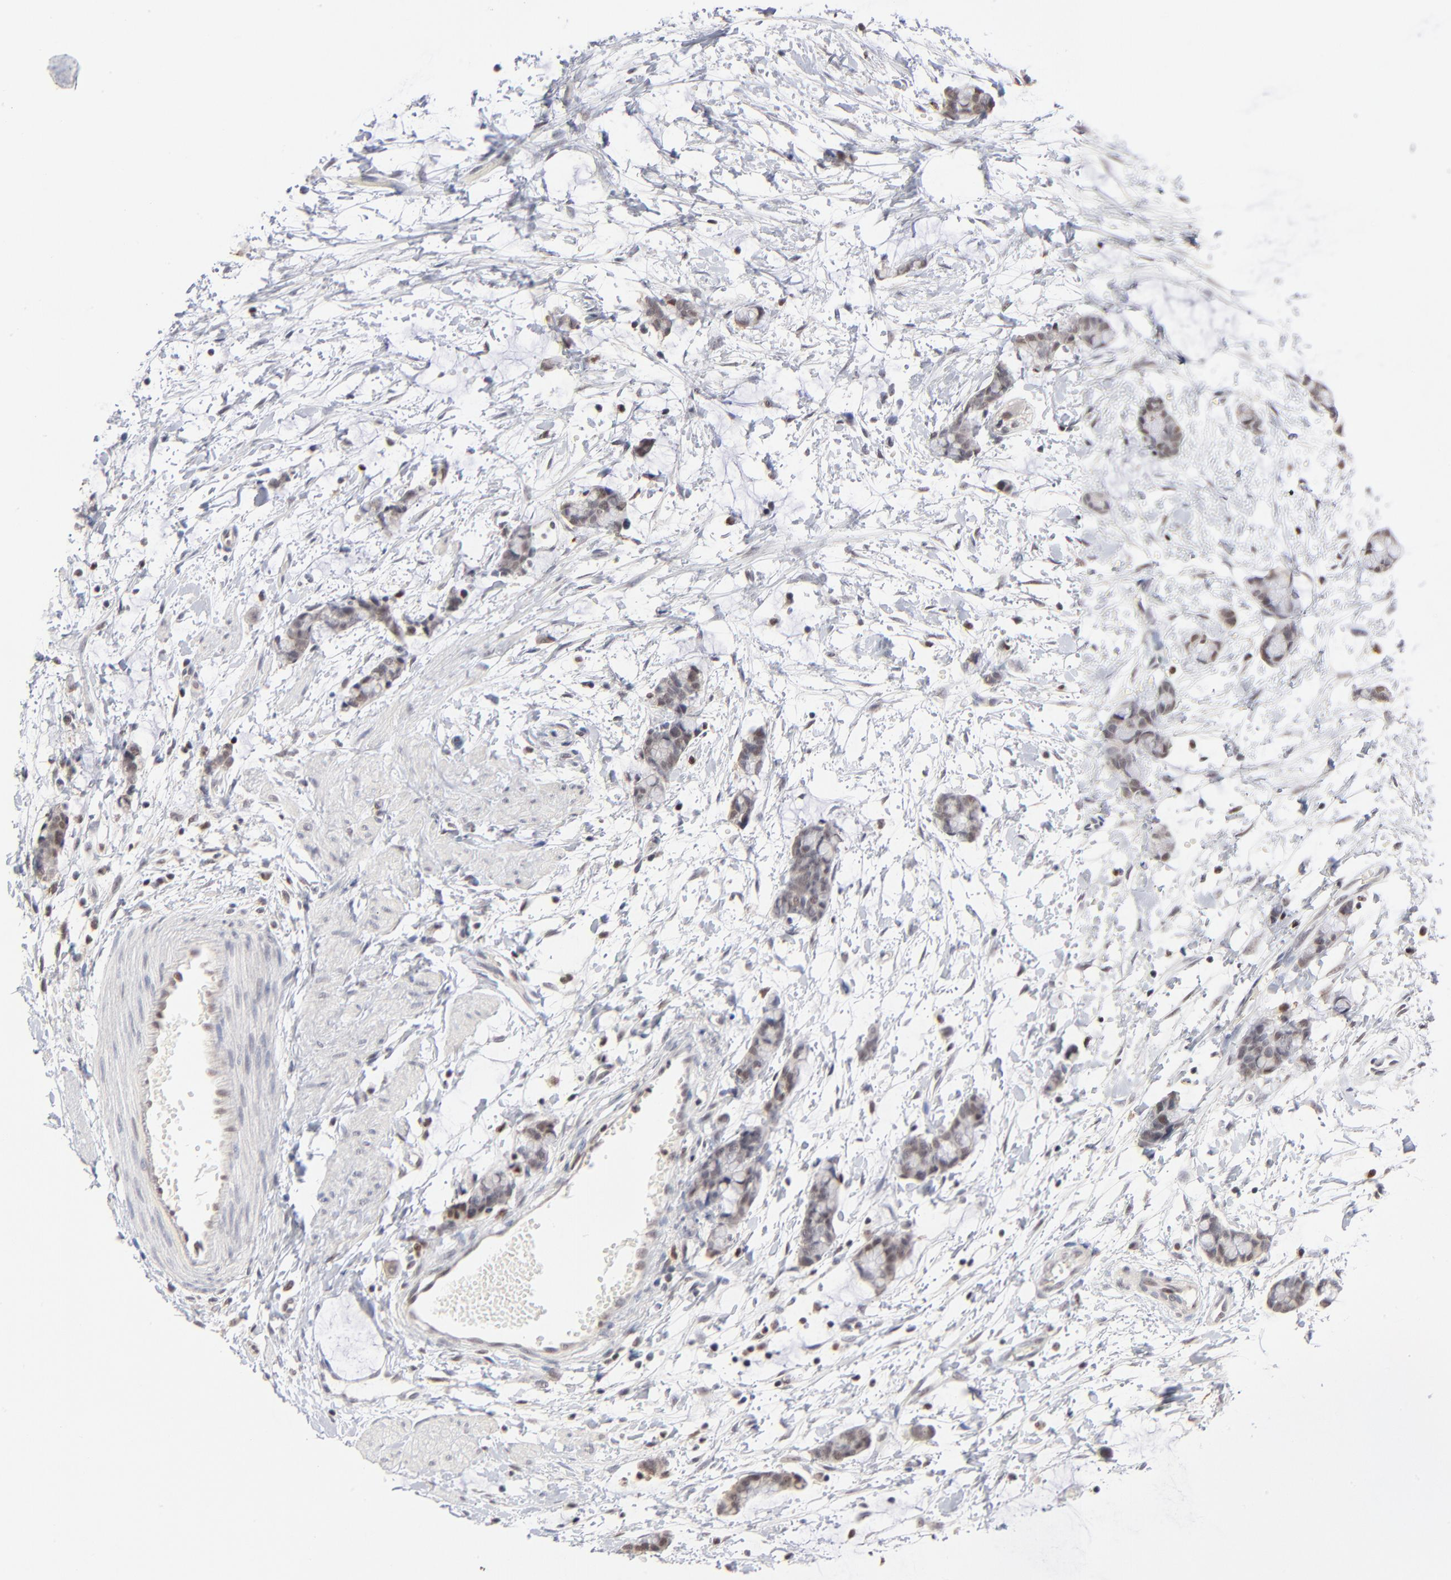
{"staining": {"intensity": "weak", "quantity": "25%-75%", "location": "nuclear"}, "tissue": "colorectal cancer", "cell_type": "Tumor cells", "image_type": "cancer", "snomed": [{"axis": "morphology", "description": "Adenocarcinoma, NOS"}, {"axis": "topography", "description": "Colon"}], "caption": "The micrograph reveals immunohistochemical staining of colorectal cancer (adenocarcinoma). There is weak nuclear staining is present in approximately 25%-75% of tumor cells.", "gene": "MAX", "patient": {"sex": "male", "age": 14}}